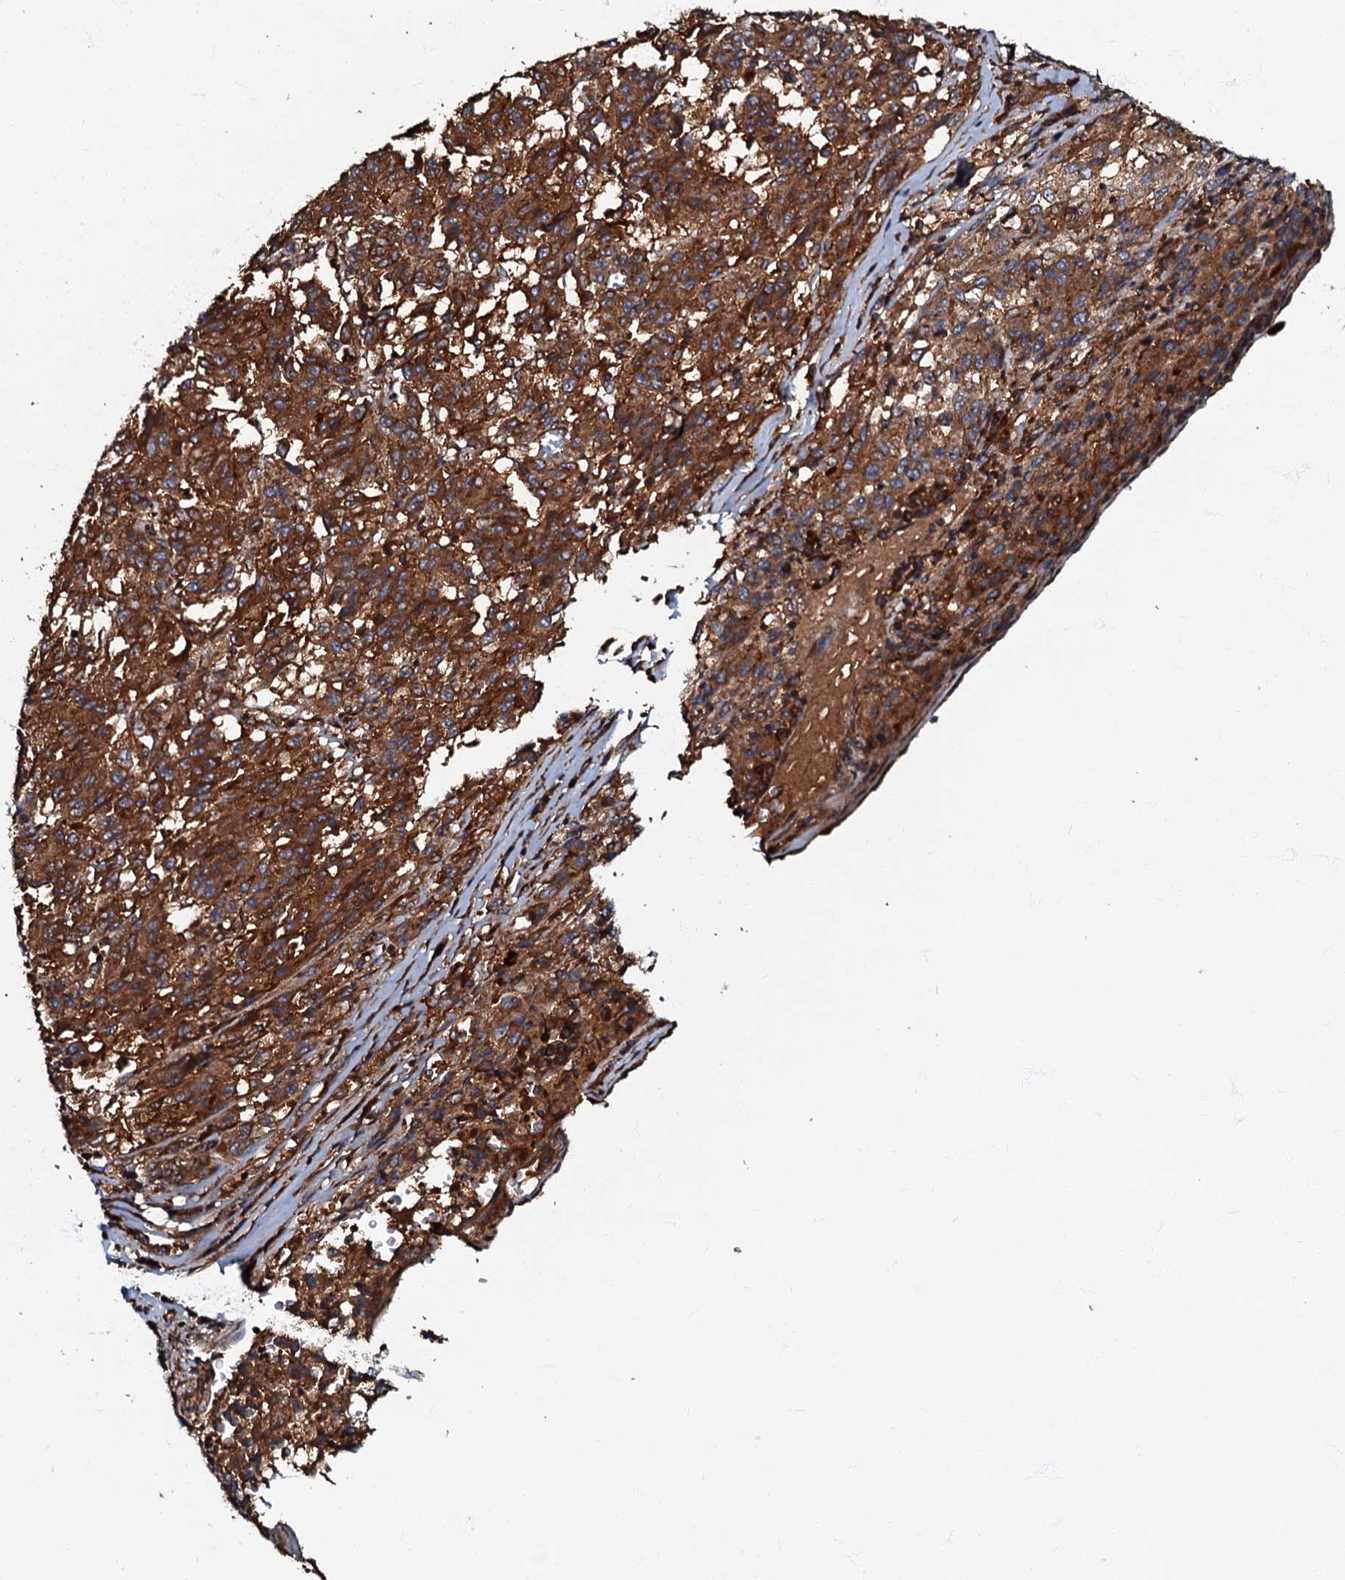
{"staining": {"intensity": "strong", "quantity": ">75%", "location": "cytoplasmic/membranous"}, "tissue": "melanoma", "cell_type": "Tumor cells", "image_type": "cancer", "snomed": [{"axis": "morphology", "description": "Malignant melanoma, Metastatic site"}, {"axis": "topography", "description": "Lung"}], "caption": "A micrograph of malignant melanoma (metastatic site) stained for a protein exhibits strong cytoplasmic/membranous brown staining in tumor cells.", "gene": "BLOC1S6", "patient": {"sex": "male", "age": 64}}